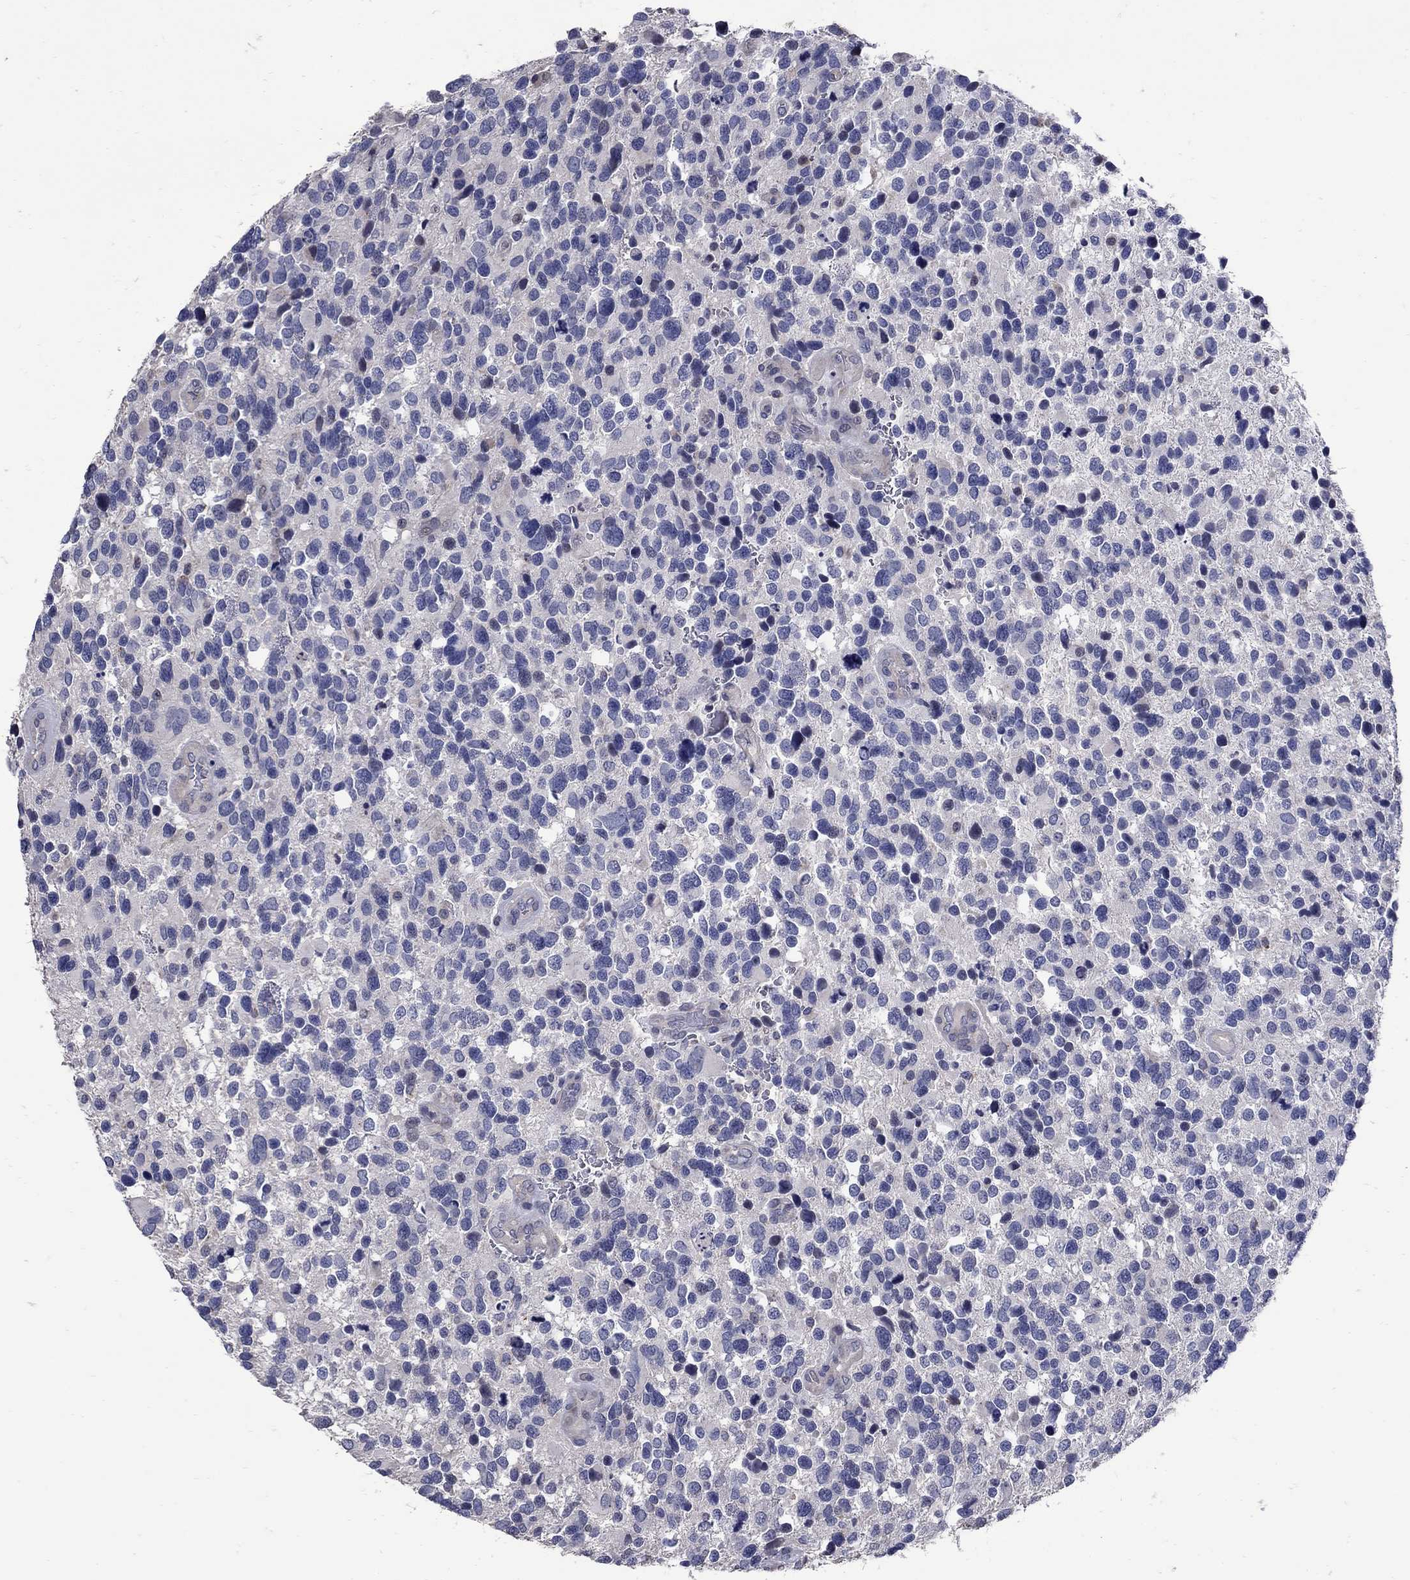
{"staining": {"intensity": "negative", "quantity": "none", "location": "none"}, "tissue": "glioma", "cell_type": "Tumor cells", "image_type": "cancer", "snomed": [{"axis": "morphology", "description": "Glioma, malignant, Low grade"}, {"axis": "topography", "description": "Brain"}], "caption": "A high-resolution image shows immunohistochemistry (IHC) staining of malignant glioma (low-grade), which displays no significant staining in tumor cells. (Brightfield microscopy of DAB (3,3'-diaminobenzidine) immunohistochemistry at high magnification).", "gene": "CETN1", "patient": {"sex": "female", "age": 32}}